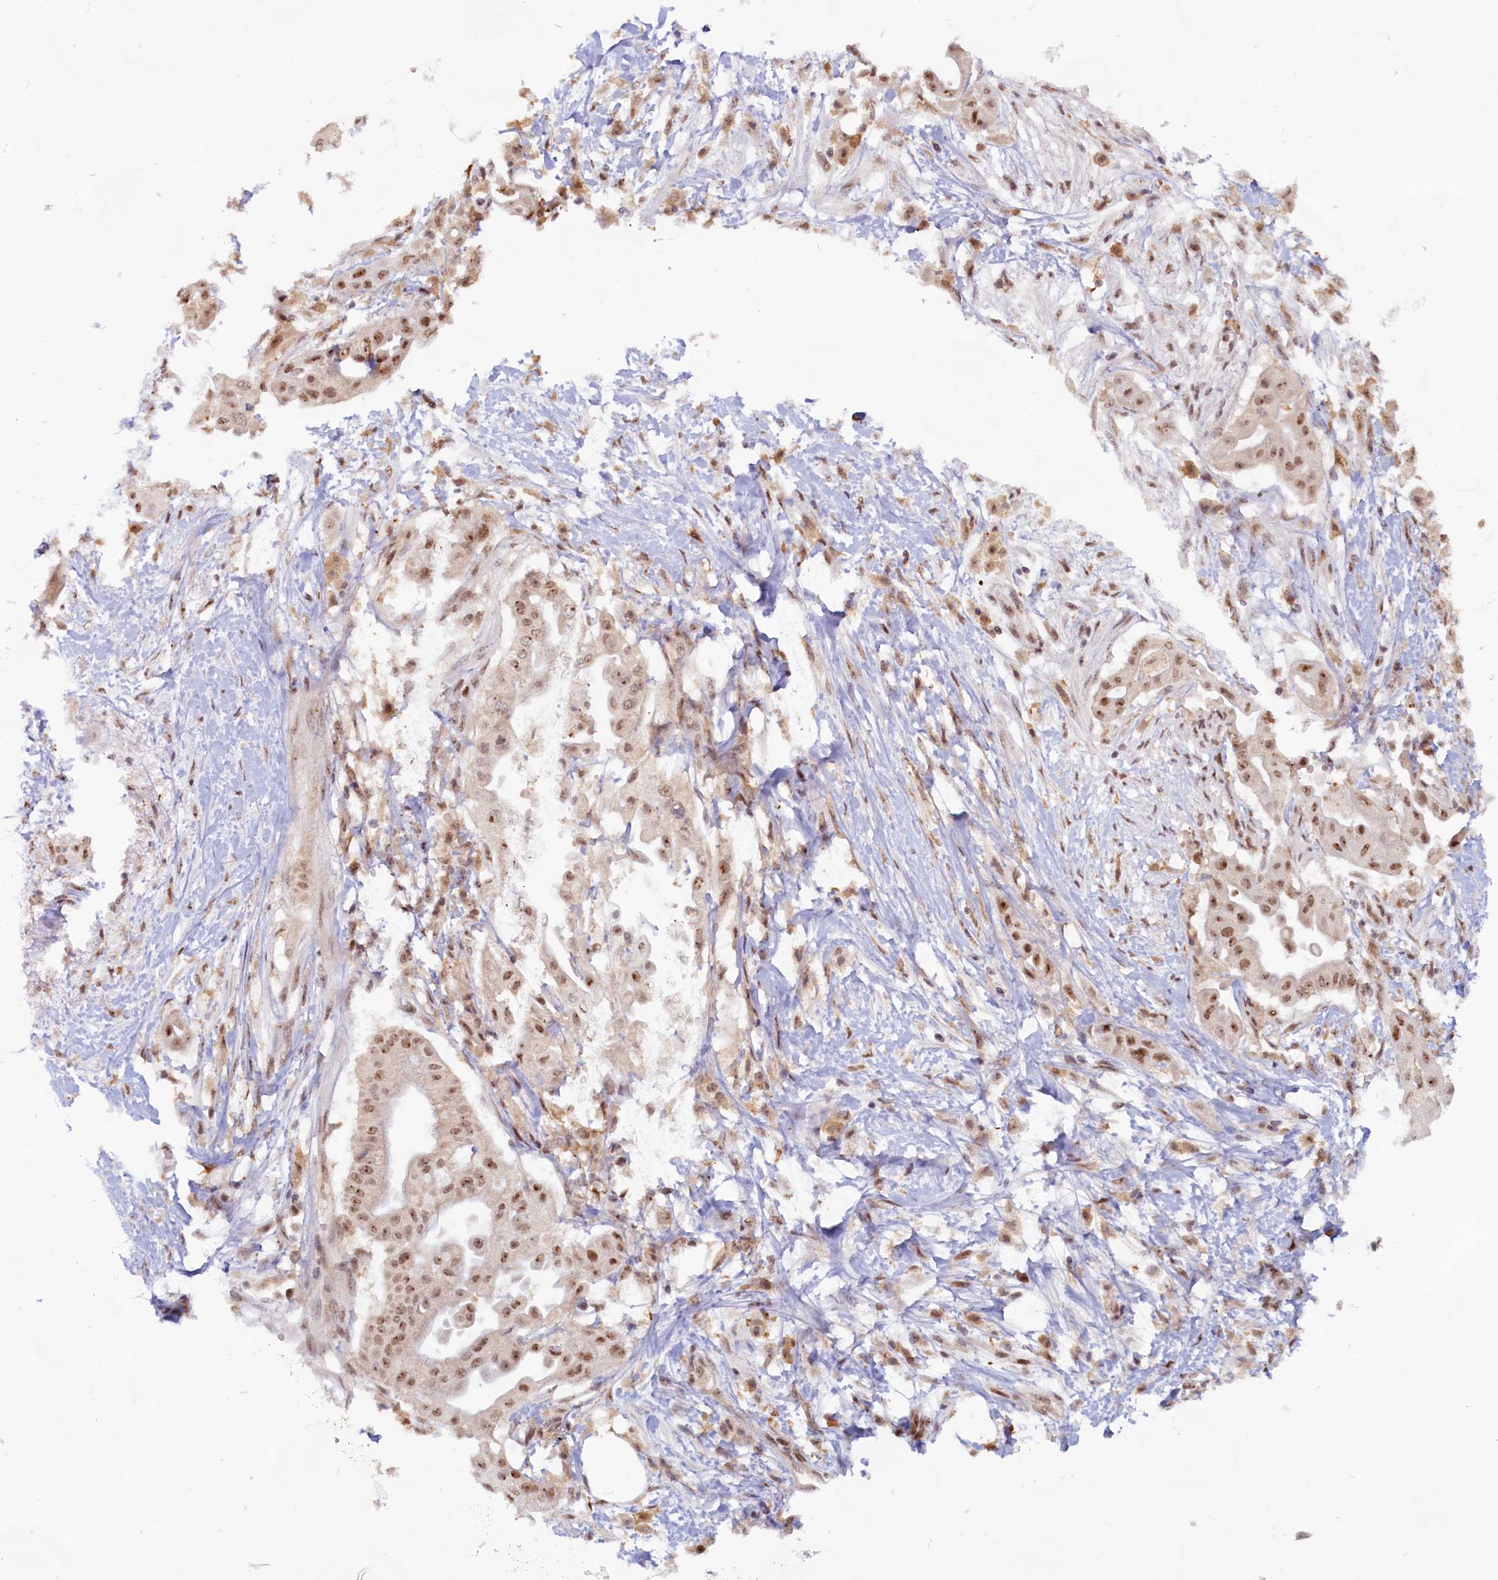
{"staining": {"intensity": "moderate", "quantity": ">75%", "location": "nuclear"}, "tissue": "pancreatic cancer", "cell_type": "Tumor cells", "image_type": "cancer", "snomed": [{"axis": "morphology", "description": "Adenocarcinoma, NOS"}, {"axis": "topography", "description": "Pancreas"}], "caption": "An immunohistochemistry image of neoplastic tissue is shown. Protein staining in brown shows moderate nuclear positivity in adenocarcinoma (pancreatic) within tumor cells.", "gene": "C1D", "patient": {"sex": "male", "age": 68}}